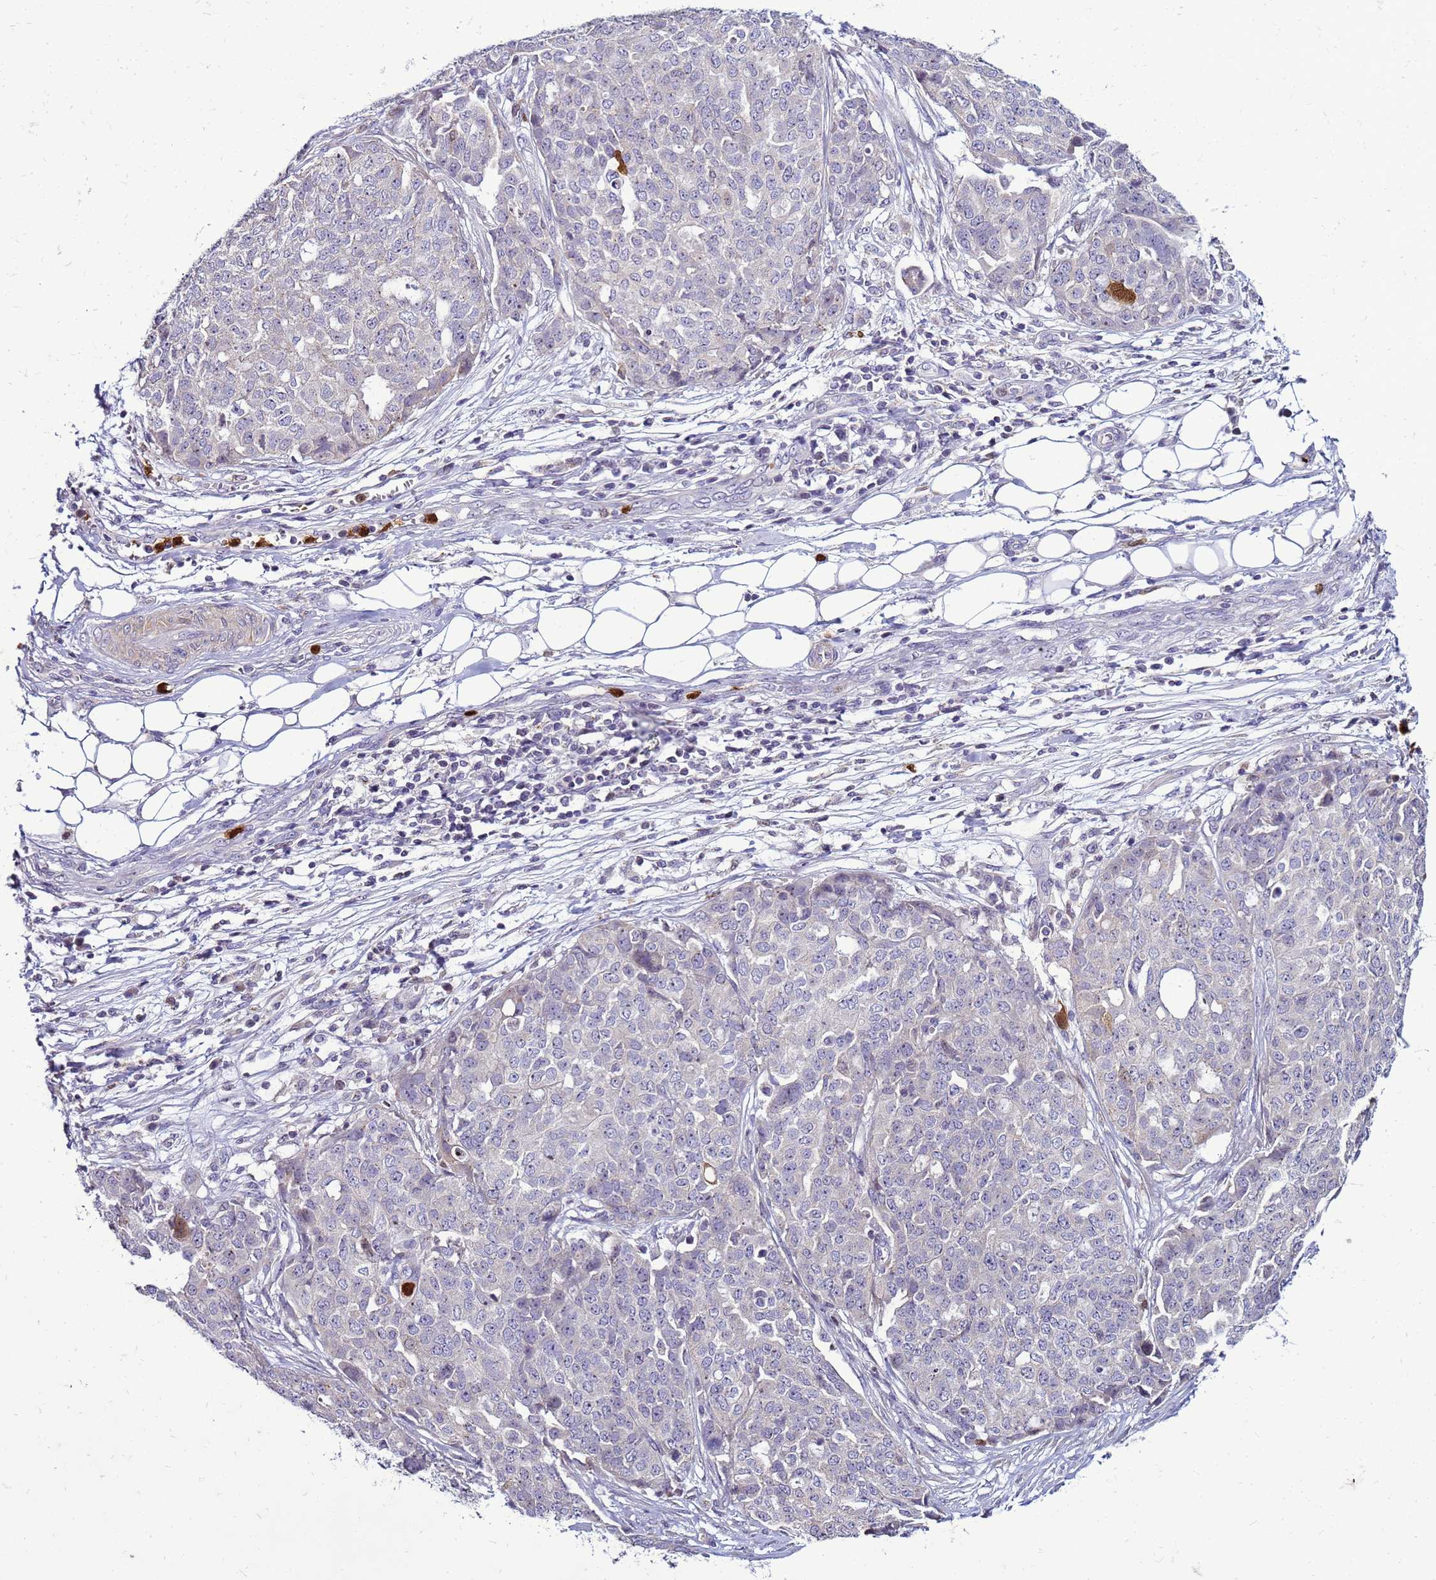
{"staining": {"intensity": "negative", "quantity": "none", "location": "none"}, "tissue": "ovarian cancer", "cell_type": "Tumor cells", "image_type": "cancer", "snomed": [{"axis": "morphology", "description": "Cystadenocarcinoma, serous, NOS"}, {"axis": "topography", "description": "Soft tissue"}, {"axis": "topography", "description": "Ovary"}], "caption": "A high-resolution micrograph shows immunohistochemistry staining of ovarian cancer (serous cystadenocarcinoma), which shows no significant expression in tumor cells.", "gene": "VPS4B", "patient": {"sex": "female", "age": 57}}